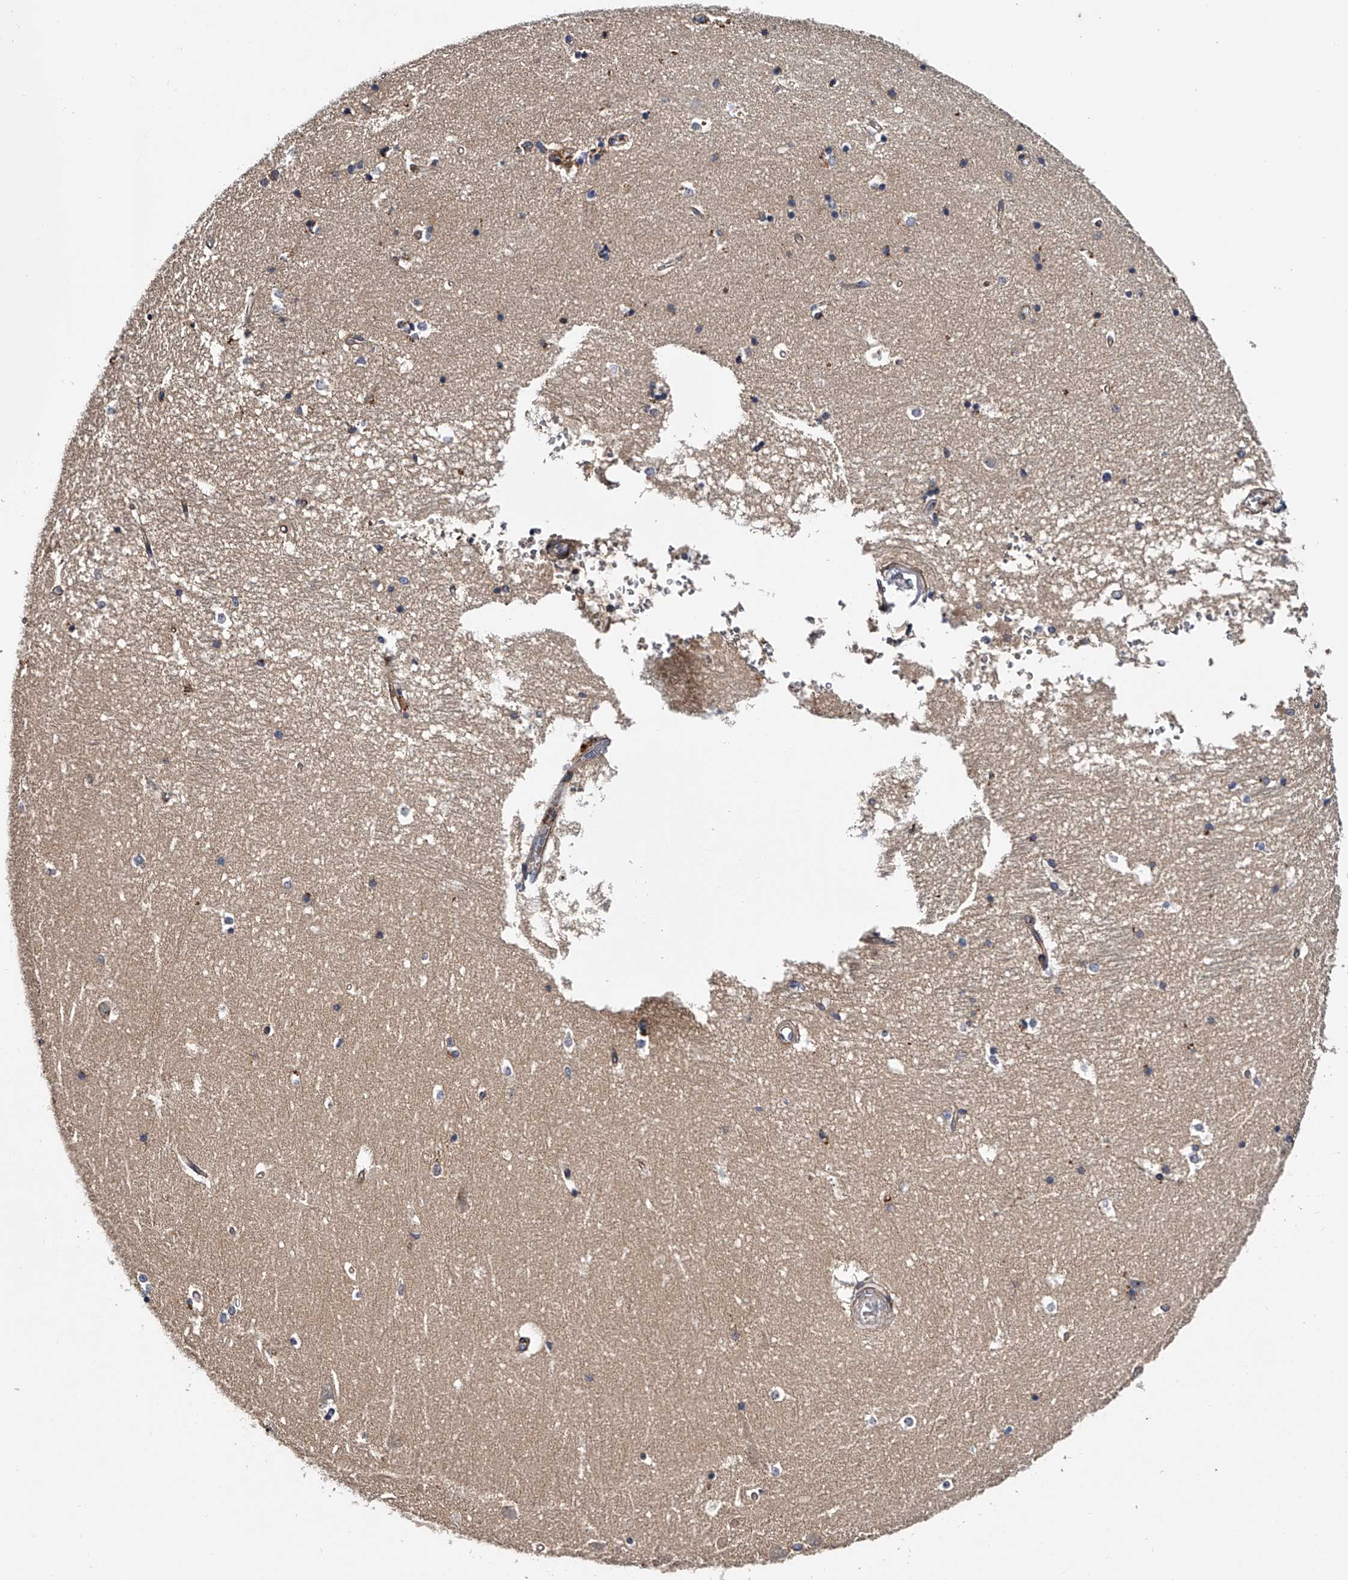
{"staining": {"intensity": "negative", "quantity": "none", "location": "none"}, "tissue": "hippocampus", "cell_type": "Glial cells", "image_type": "normal", "snomed": [{"axis": "morphology", "description": "Normal tissue, NOS"}, {"axis": "topography", "description": "Hippocampus"}], "caption": "Hippocampus stained for a protein using immunohistochemistry exhibits no expression glial cells.", "gene": "MDN1", "patient": {"sex": "male", "age": 45}}